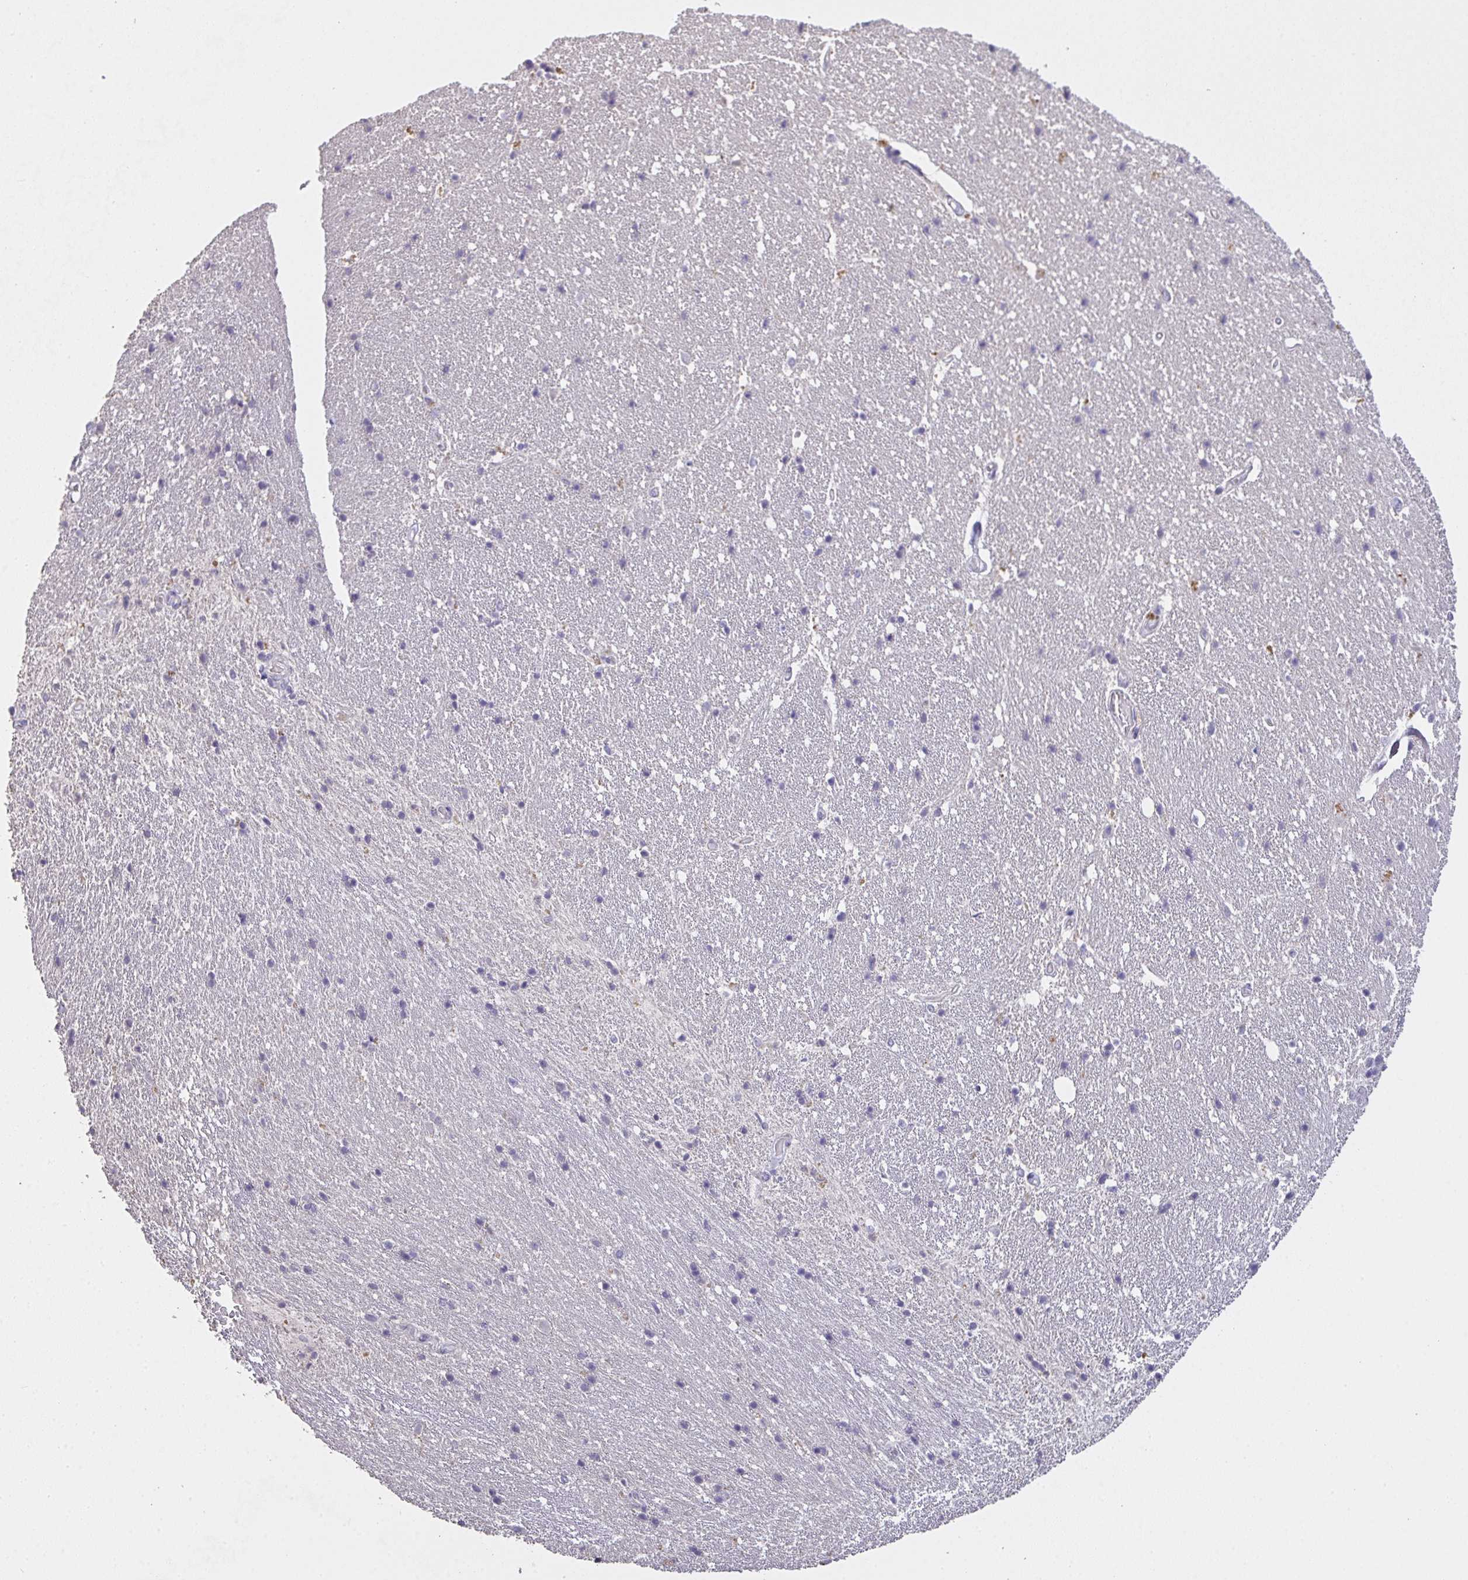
{"staining": {"intensity": "negative", "quantity": "none", "location": "none"}, "tissue": "hippocampus", "cell_type": "Glial cells", "image_type": "normal", "snomed": [{"axis": "morphology", "description": "Normal tissue, NOS"}, {"axis": "topography", "description": "Hippocampus"}], "caption": "Immunohistochemistry of unremarkable human hippocampus exhibits no positivity in glial cells. The staining was performed using DAB to visualize the protein expression in brown, while the nuclei were stained in blue with hematoxylin (Magnification: 20x).", "gene": "TMEM219", "patient": {"sex": "male", "age": 63}}